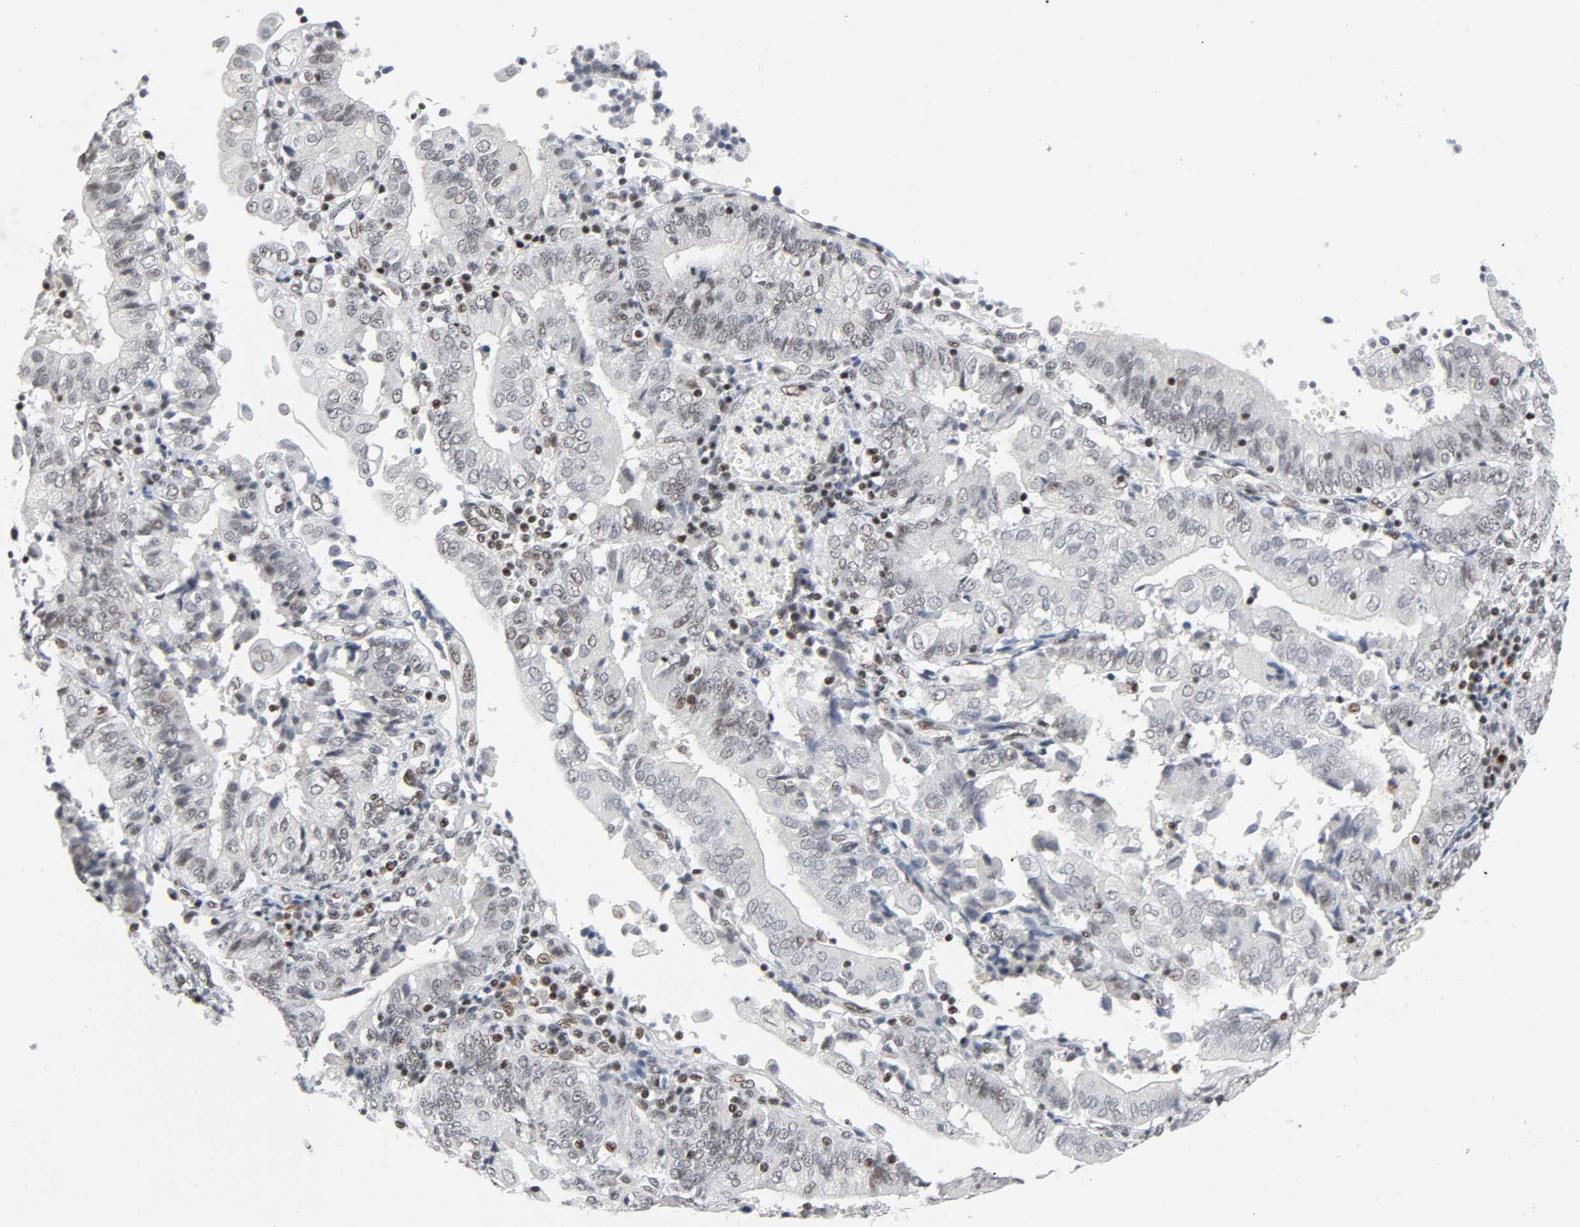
{"staining": {"intensity": "weak", "quantity": "<25%", "location": "nuclear"}, "tissue": "endometrial cancer", "cell_type": "Tumor cells", "image_type": "cancer", "snomed": [{"axis": "morphology", "description": "Adenocarcinoma, NOS"}, {"axis": "topography", "description": "Endometrium"}], "caption": "A photomicrograph of human adenocarcinoma (endometrial) is negative for staining in tumor cells.", "gene": "GABPA", "patient": {"sex": "female", "age": 86}}